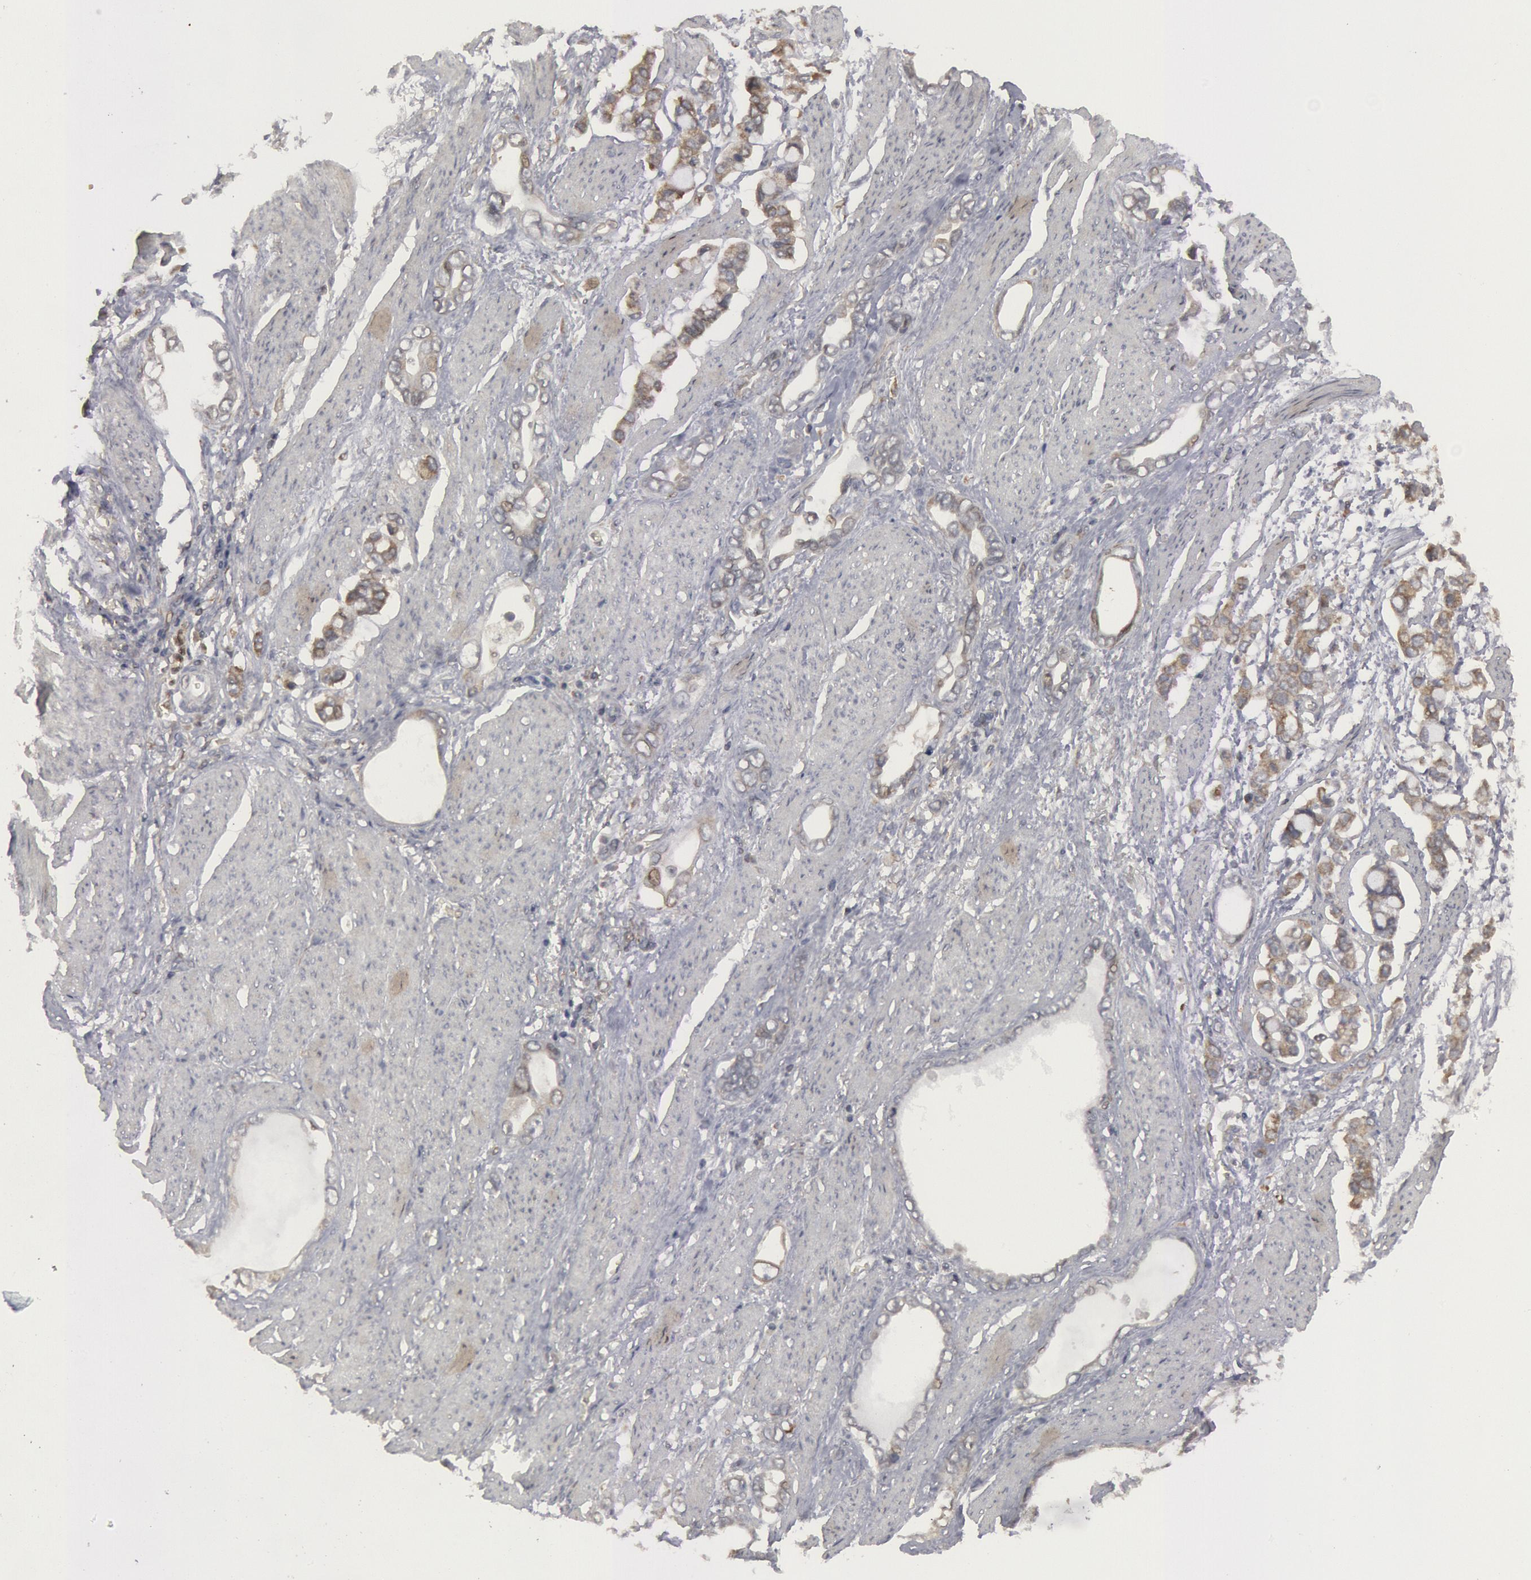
{"staining": {"intensity": "weak", "quantity": "<25%", "location": "cytoplasmic/membranous"}, "tissue": "stomach cancer", "cell_type": "Tumor cells", "image_type": "cancer", "snomed": [{"axis": "morphology", "description": "Adenocarcinoma, NOS"}, {"axis": "topography", "description": "Stomach"}], "caption": "DAB immunohistochemical staining of adenocarcinoma (stomach) shows no significant expression in tumor cells.", "gene": "OSBPL8", "patient": {"sex": "male", "age": 78}}